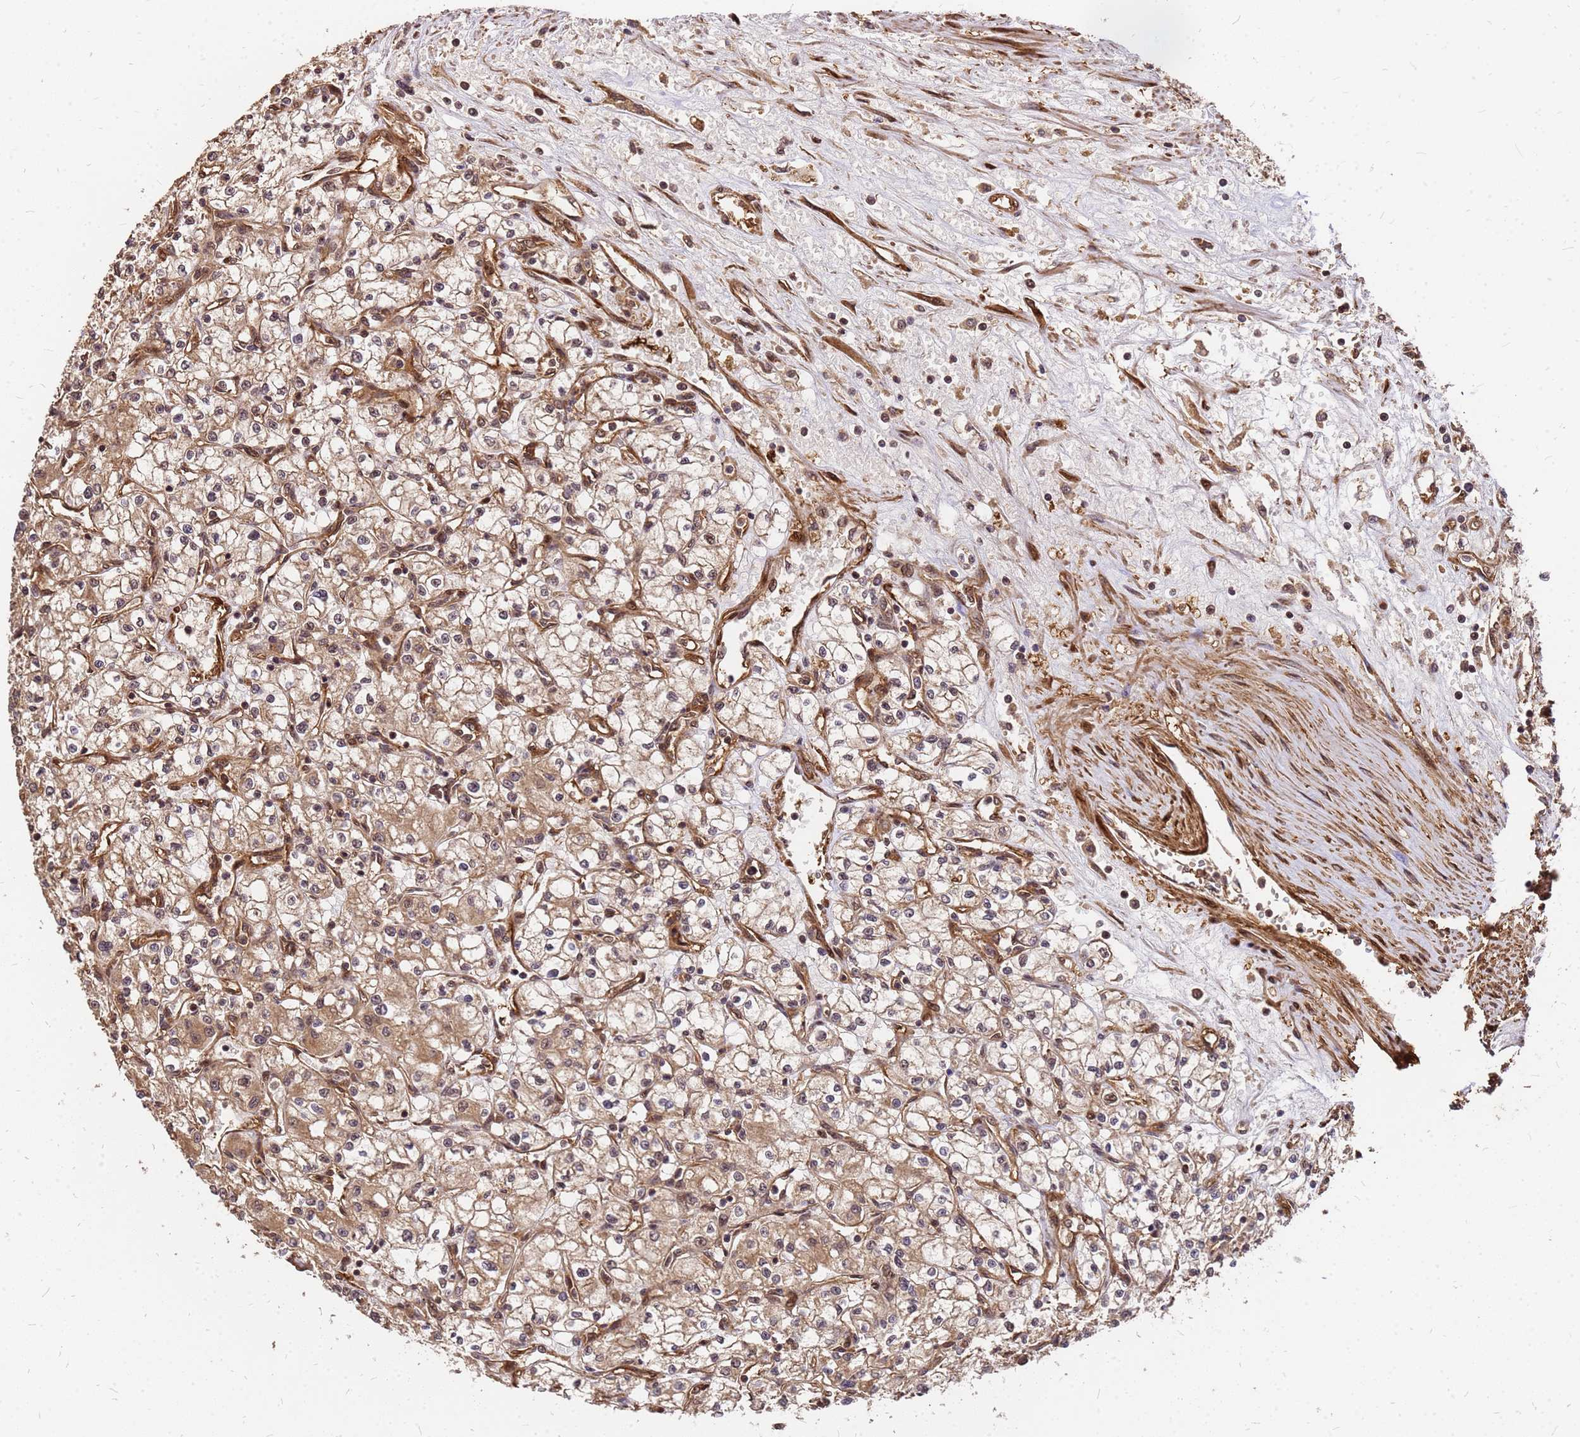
{"staining": {"intensity": "moderate", "quantity": ">75%", "location": "cytoplasmic/membranous"}, "tissue": "renal cancer", "cell_type": "Tumor cells", "image_type": "cancer", "snomed": [{"axis": "morphology", "description": "Adenocarcinoma, NOS"}, {"axis": "topography", "description": "Kidney"}], "caption": "A brown stain highlights moderate cytoplasmic/membranous staining of a protein in renal adenocarcinoma tumor cells.", "gene": "GPATCH8", "patient": {"sex": "male", "age": 59}}